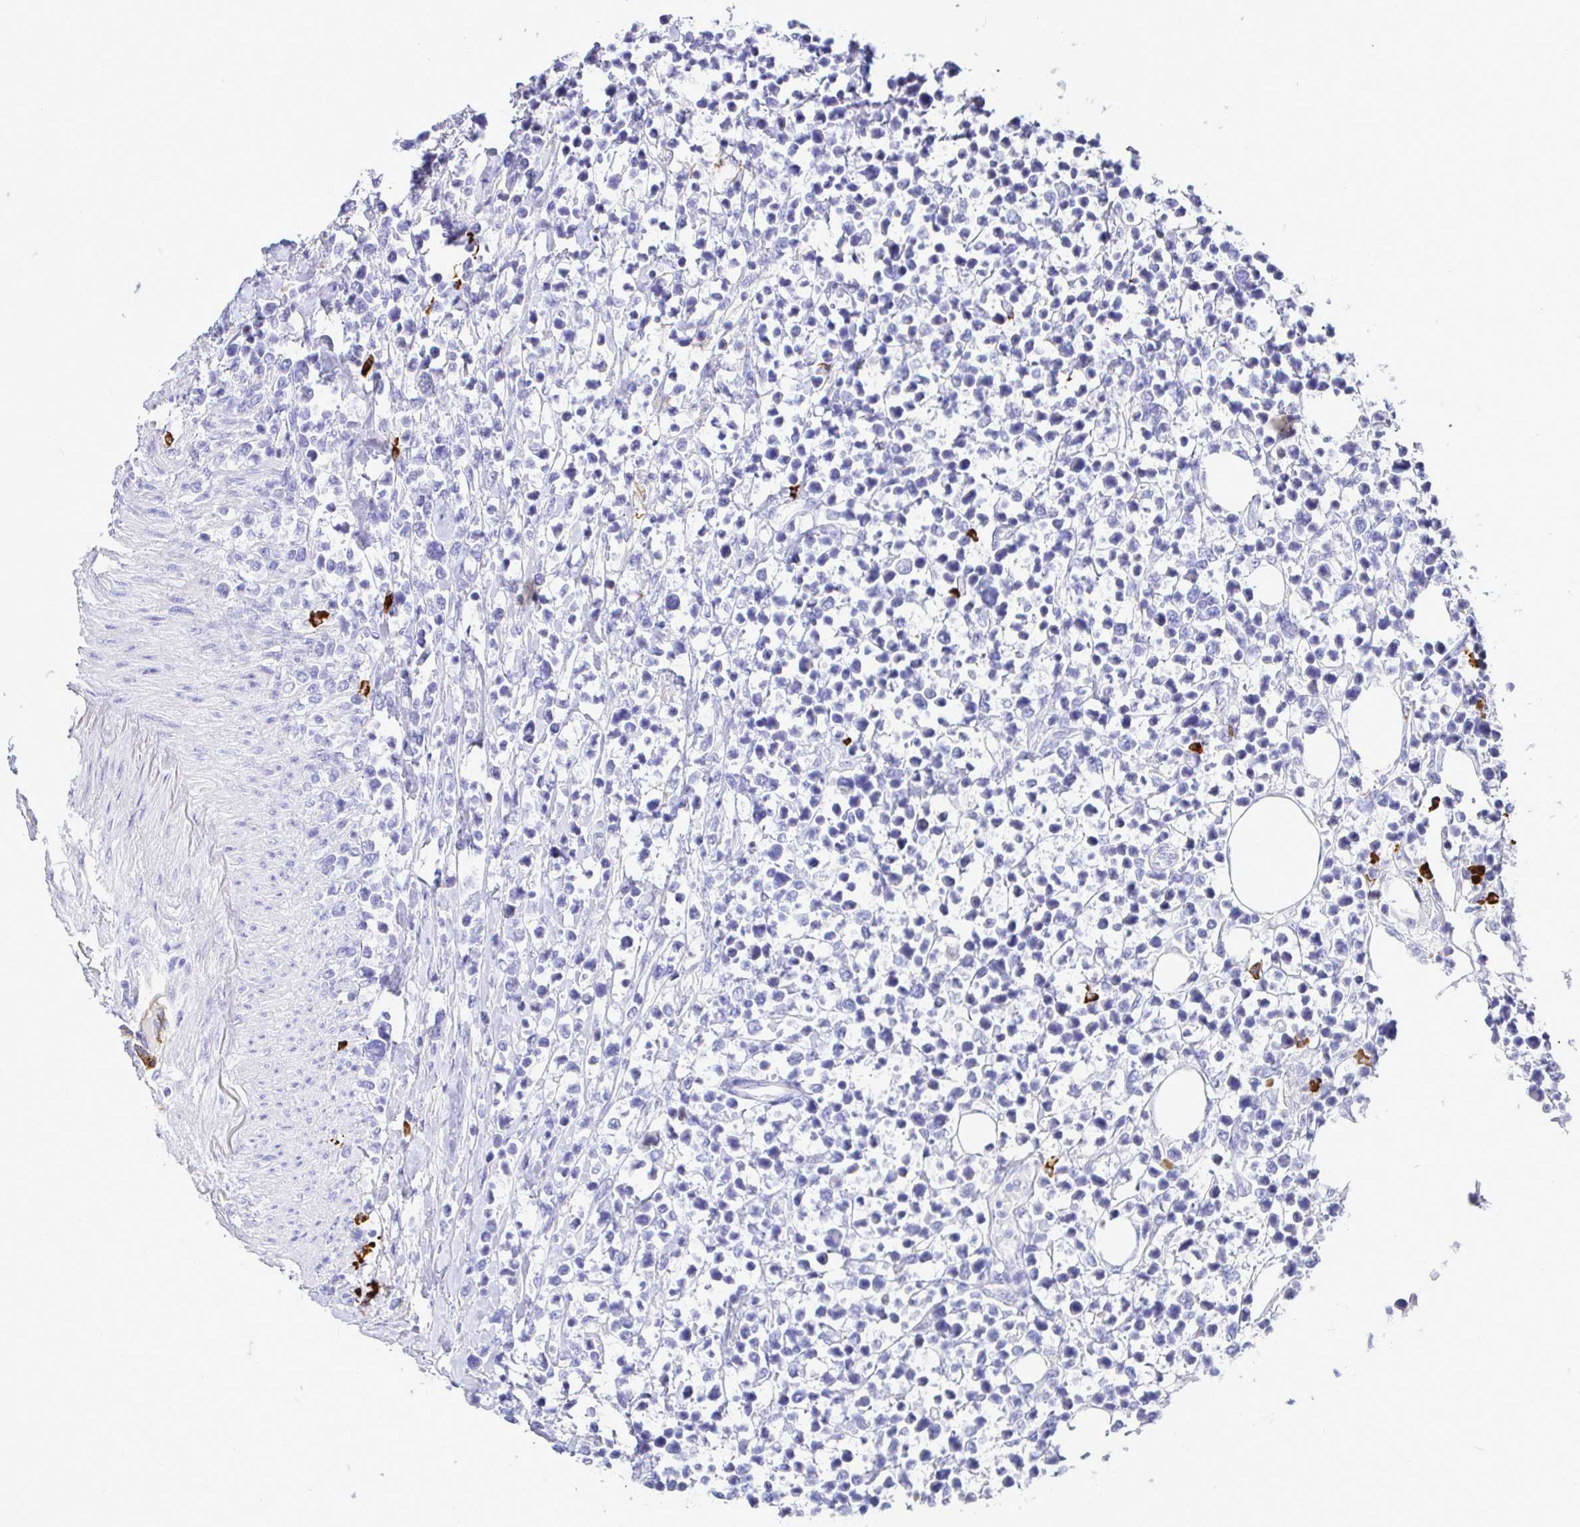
{"staining": {"intensity": "negative", "quantity": "none", "location": "none"}, "tissue": "lymphoma", "cell_type": "Tumor cells", "image_type": "cancer", "snomed": [{"axis": "morphology", "description": "Malignant lymphoma, non-Hodgkin's type, High grade"}, {"axis": "topography", "description": "Soft tissue"}], "caption": "The immunohistochemistry (IHC) histopathology image has no significant positivity in tumor cells of lymphoma tissue. Brightfield microscopy of immunohistochemistry (IHC) stained with DAB (brown) and hematoxylin (blue), captured at high magnification.", "gene": "CCDC62", "patient": {"sex": "female", "age": 56}}